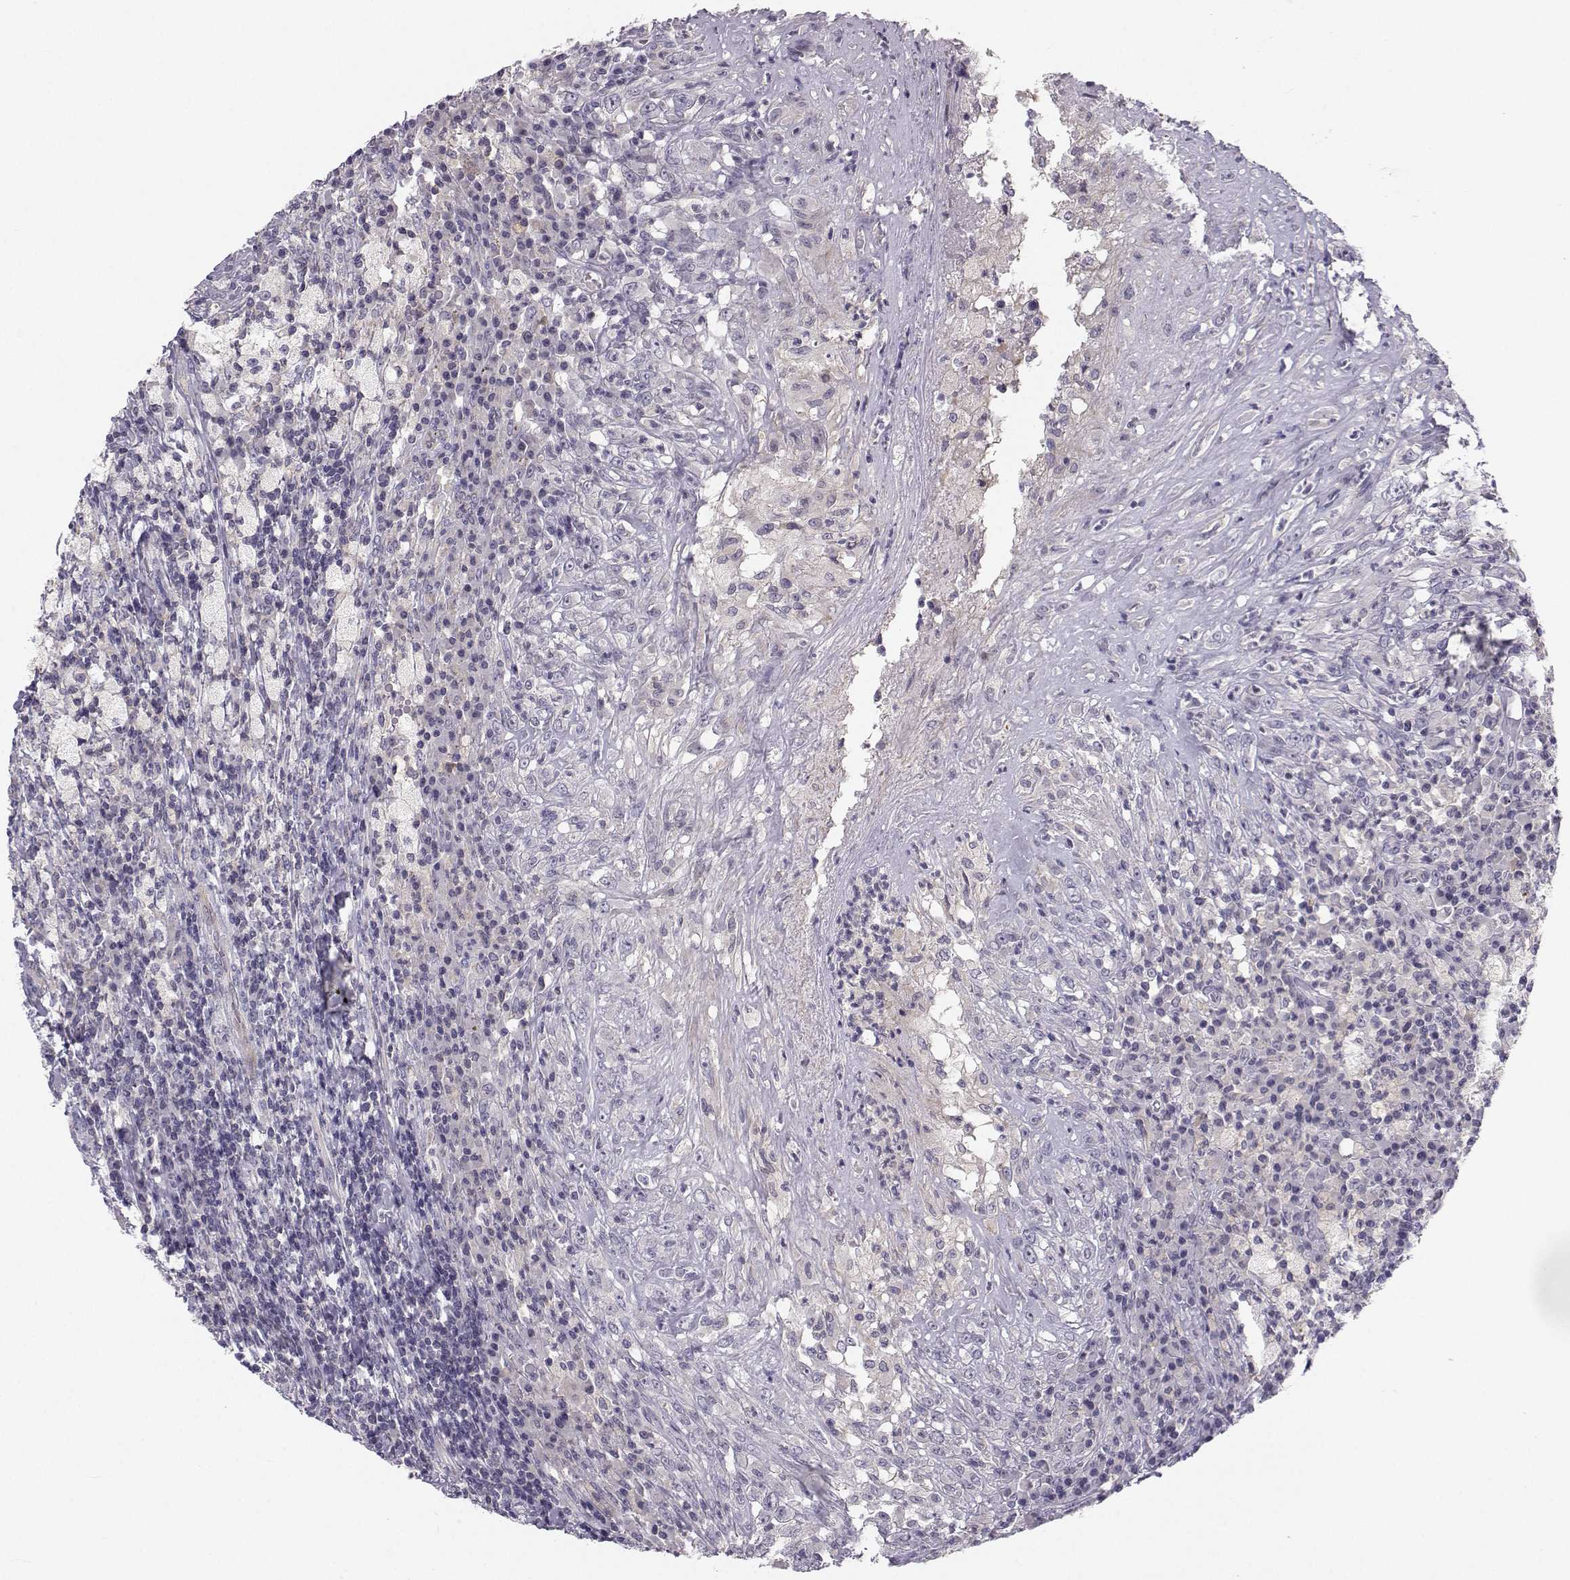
{"staining": {"intensity": "negative", "quantity": "none", "location": "none"}, "tissue": "testis cancer", "cell_type": "Tumor cells", "image_type": "cancer", "snomed": [{"axis": "morphology", "description": "Necrosis, NOS"}, {"axis": "morphology", "description": "Carcinoma, Embryonal, NOS"}, {"axis": "topography", "description": "Testis"}], "caption": "High power microscopy micrograph of an immunohistochemistry histopathology image of testis cancer (embryonal carcinoma), revealing no significant expression in tumor cells.", "gene": "MROH7", "patient": {"sex": "male", "age": 19}}